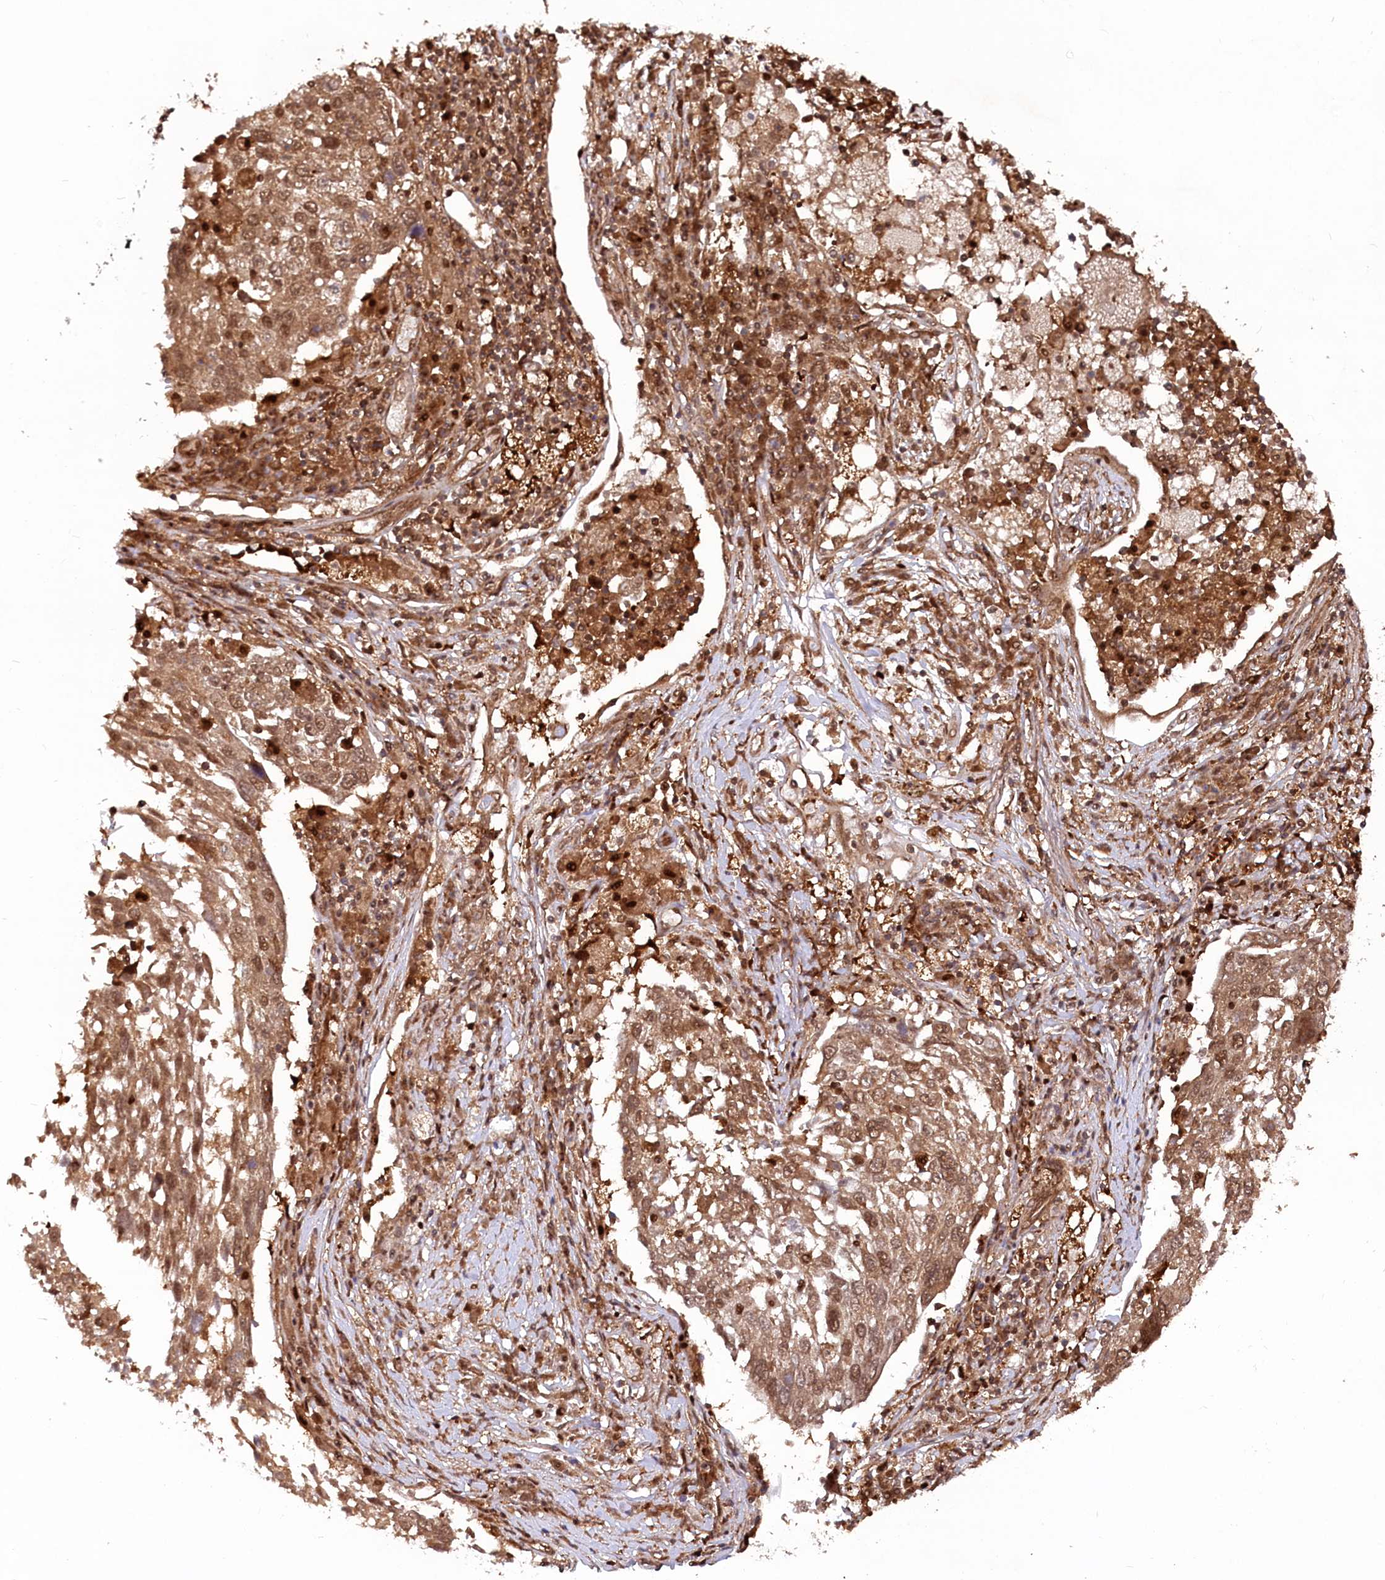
{"staining": {"intensity": "moderate", "quantity": ">75%", "location": "cytoplasmic/membranous,nuclear"}, "tissue": "lung cancer", "cell_type": "Tumor cells", "image_type": "cancer", "snomed": [{"axis": "morphology", "description": "Squamous cell carcinoma, NOS"}, {"axis": "topography", "description": "Lung"}], "caption": "Immunohistochemistry (IHC) of lung squamous cell carcinoma shows medium levels of moderate cytoplasmic/membranous and nuclear staining in about >75% of tumor cells.", "gene": "PSMA1", "patient": {"sex": "male", "age": 65}}